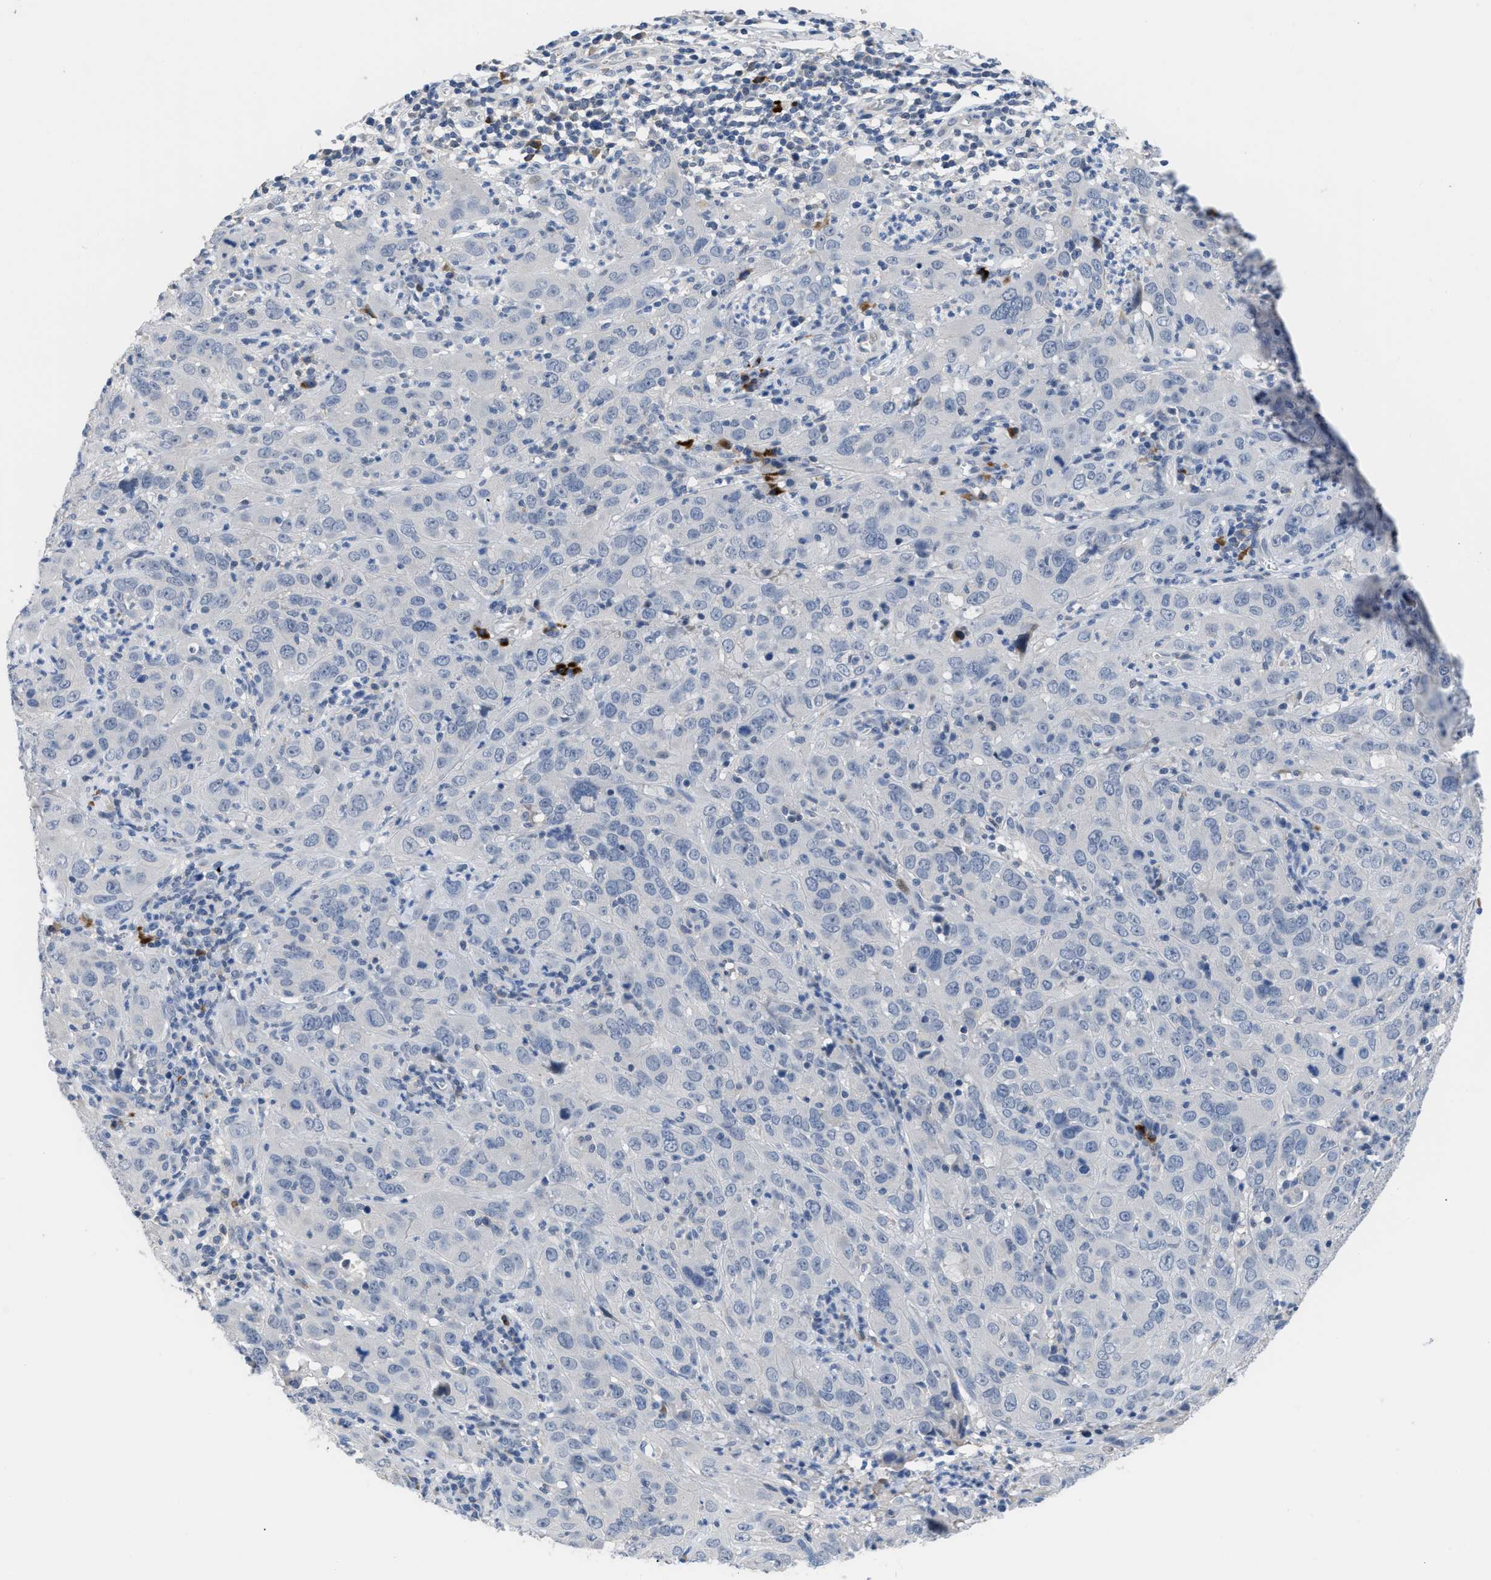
{"staining": {"intensity": "negative", "quantity": "none", "location": "none"}, "tissue": "cervical cancer", "cell_type": "Tumor cells", "image_type": "cancer", "snomed": [{"axis": "morphology", "description": "Squamous cell carcinoma, NOS"}, {"axis": "topography", "description": "Cervix"}], "caption": "Protein analysis of cervical cancer exhibits no significant expression in tumor cells.", "gene": "OR9K2", "patient": {"sex": "female", "age": 32}}